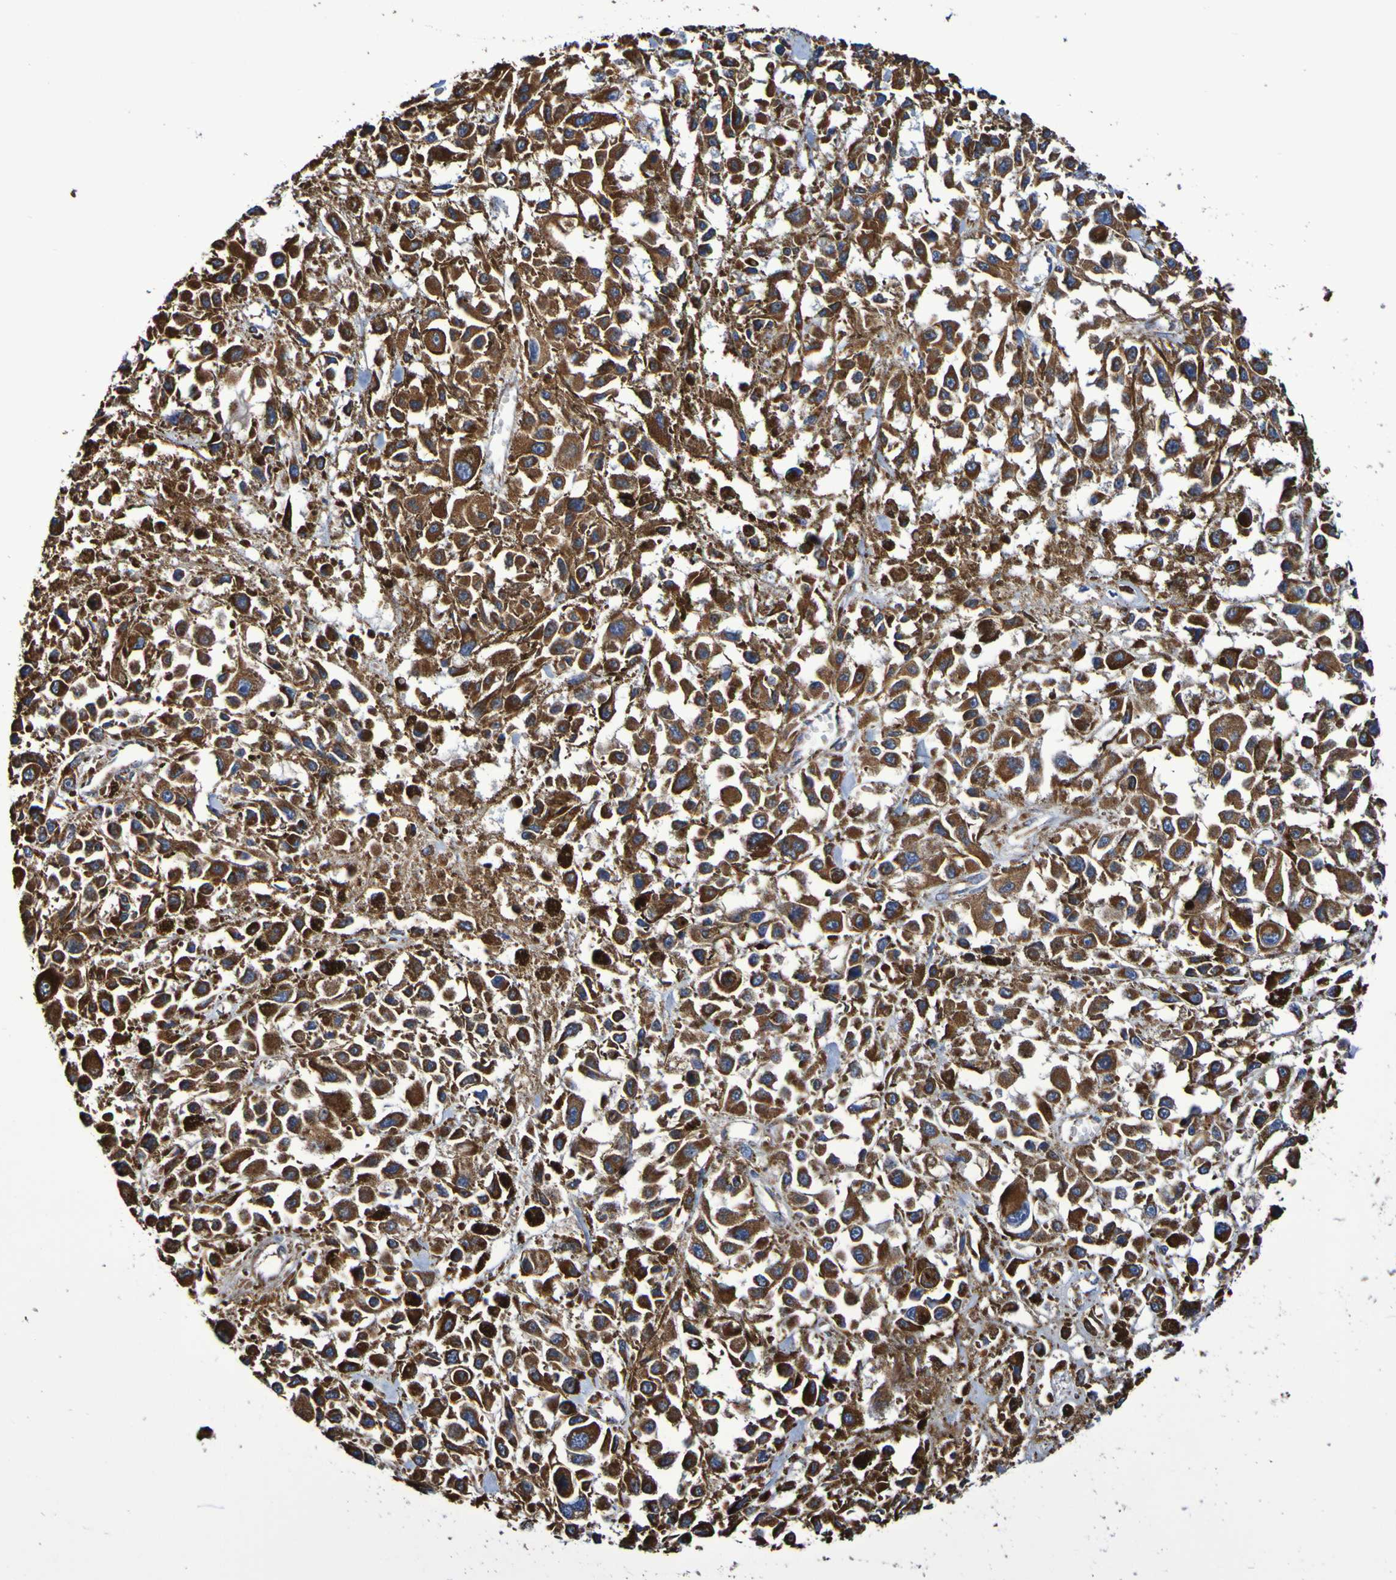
{"staining": {"intensity": "strong", "quantity": ">75%", "location": "cytoplasmic/membranous"}, "tissue": "melanoma", "cell_type": "Tumor cells", "image_type": "cancer", "snomed": [{"axis": "morphology", "description": "Malignant melanoma, Metastatic site"}, {"axis": "topography", "description": "Lymph node"}], "caption": "Malignant melanoma (metastatic site) stained with a protein marker displays strong staining in tumor cells.", "gene": "IL18R1", "patient": {"sex": "male", "age": 59}}